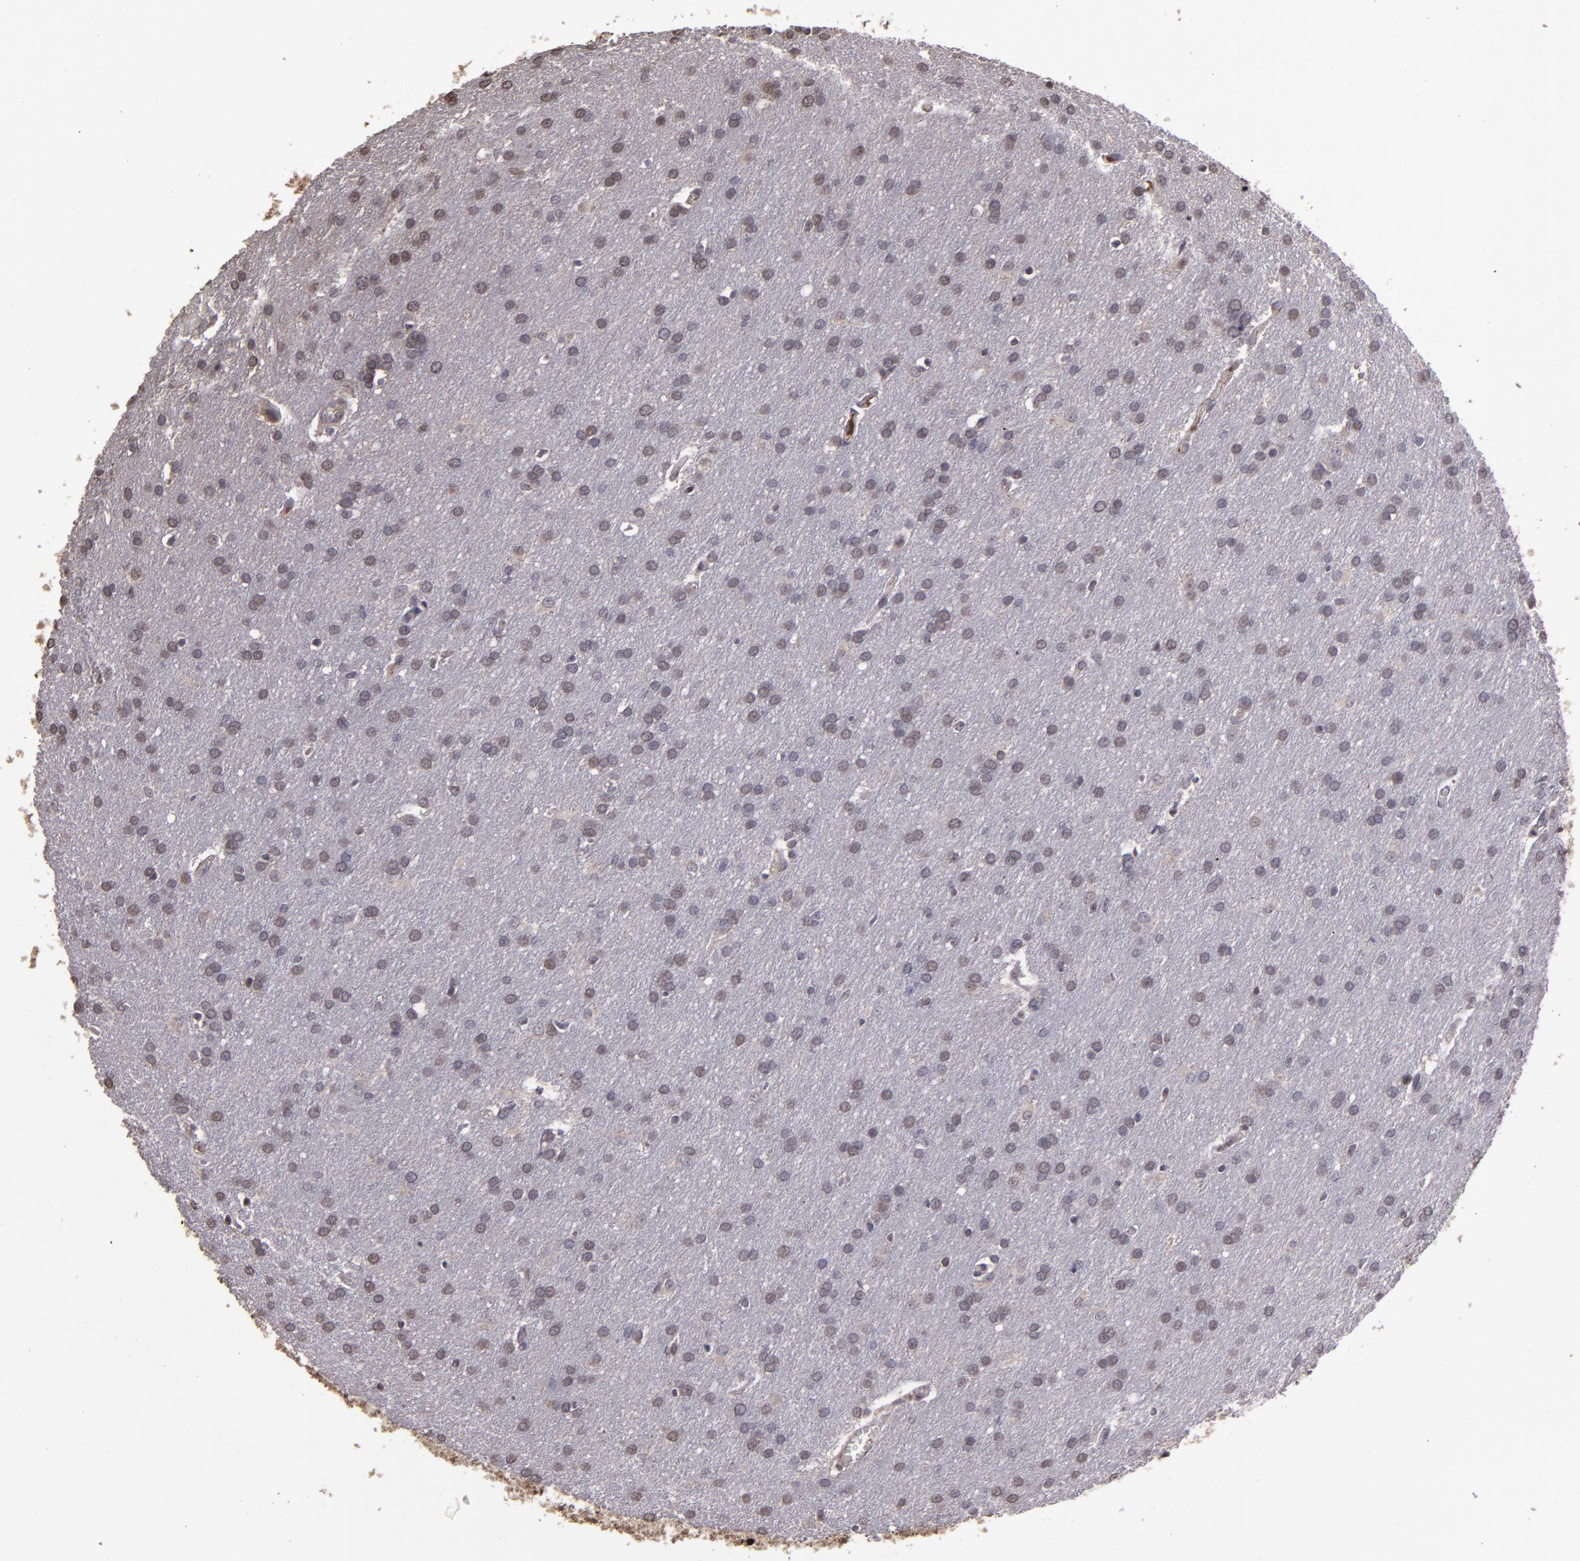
{"staining": {"intensity": "weak", "quantity": "25%-75%", "location": "nuclear"}, "tissue": "glioma", "cell_type": "Tumor cells", "image_type": "cancer", "snomed": [{"axis": "morphology", "description": "Glioma, malignant, Low grade"}, {"axis": "topography", "description": "Brain"}], "caption": "Glioma was stained to show a protein in brown. There is low levels of weak nuclear expression in approximately 25%-75% of tumor cells. Using DAB (brown) and hematoxylin (blue) stains, captured at high magnification using brightfield microscopy.", "gene": "SERPINF2", "patient": {"sex": "female", "age": 32}}